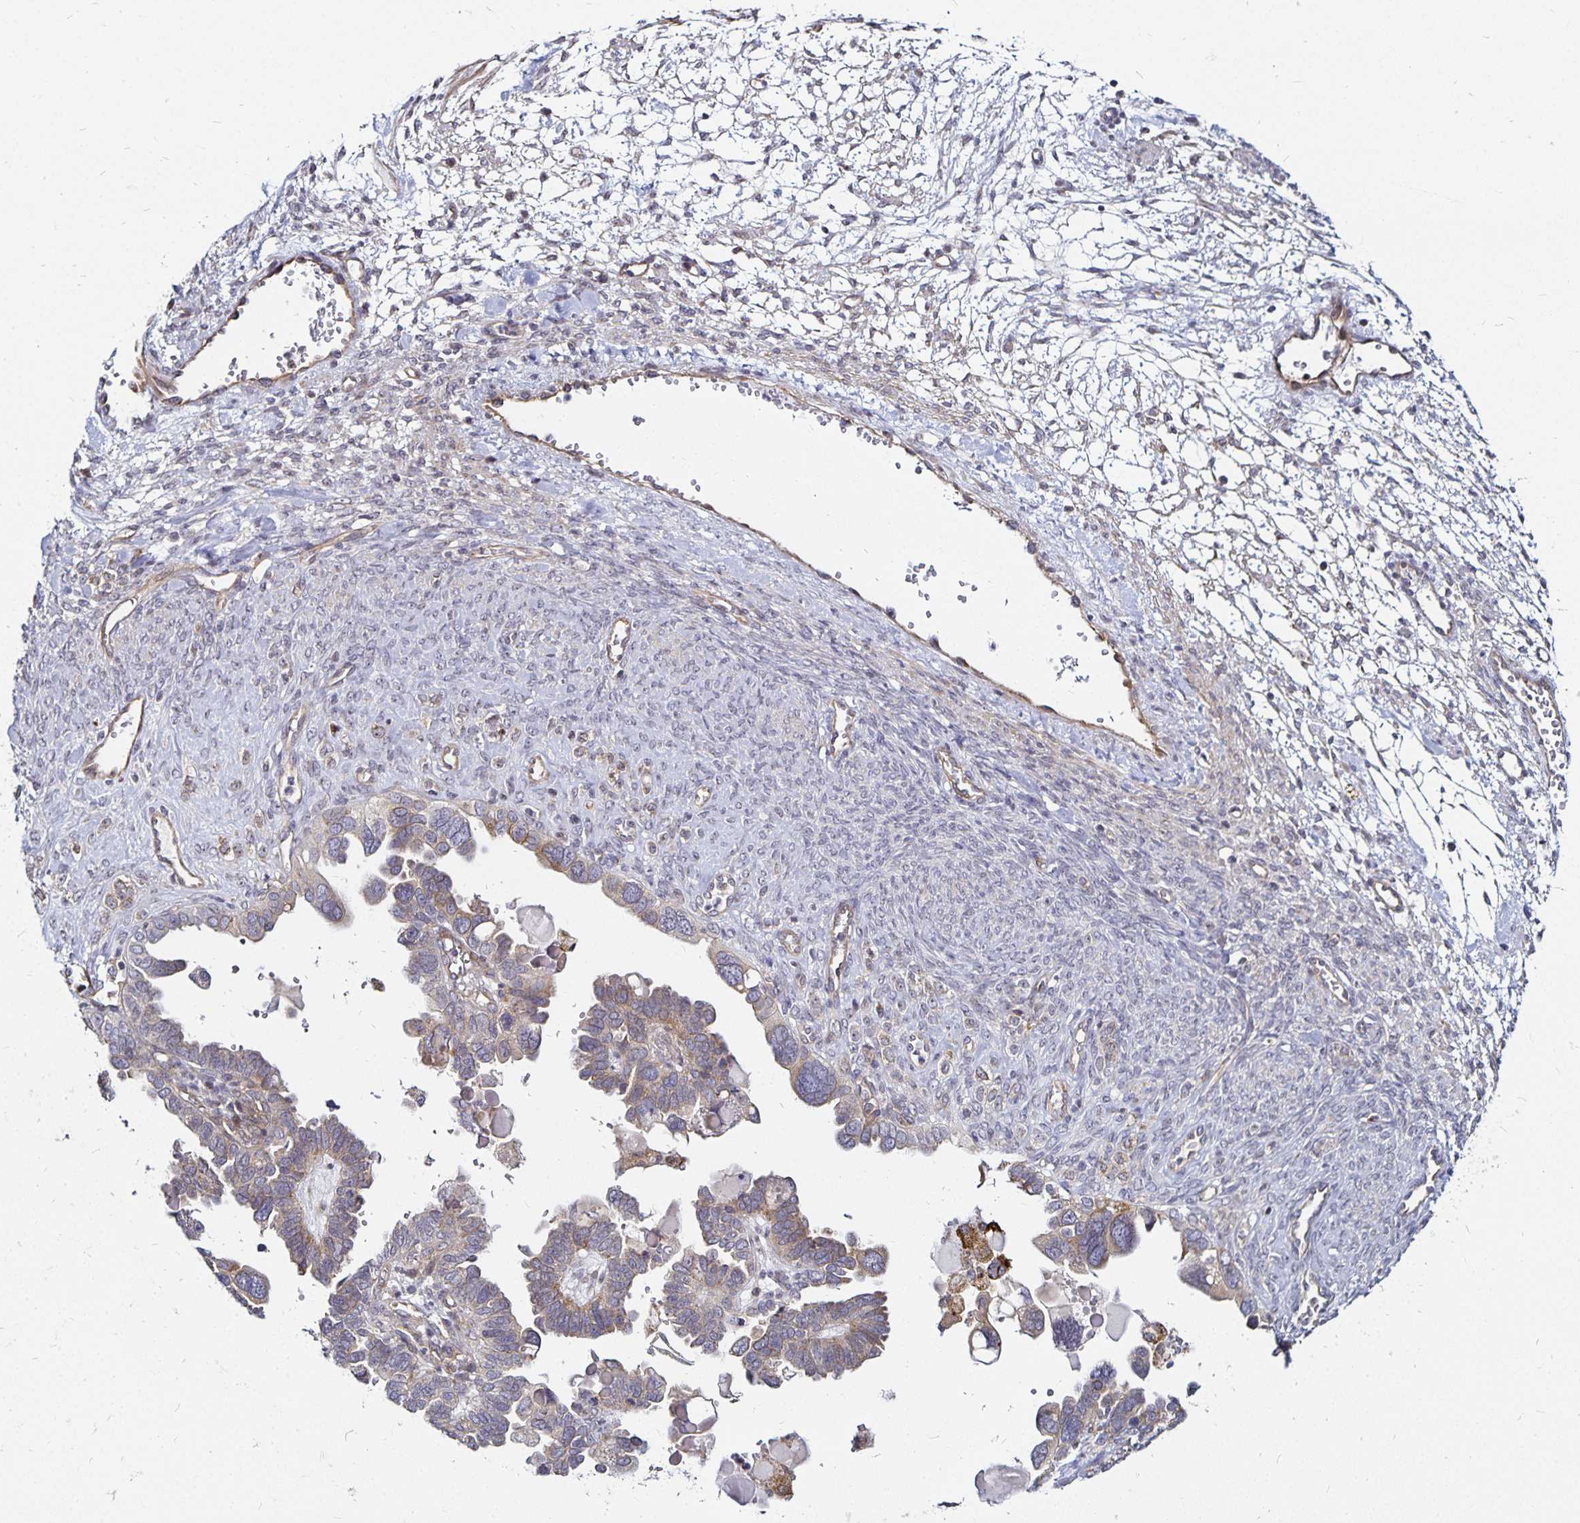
{"staining": {"intensity": "weak", "quantity": "<25%", "location": "cytoplasmic/membranous"}, "tissue": "ovarian cancer", "cell_type": "Tumor cells", "image_type": "cancer", "snomed": [{"axis": "morphology", "description": "Cystadenocarcinoma, serous, NOS"}, {"axis": "topography", "description": "Ovary"}], "caption": "This image is of serous cystadenocarcinoma (ovarian) stained with IHC to label a protein in brown with the nuclei are counter-stained blue. There is no positivity in tumor cells. (DAB (3,3'-diaminobenzidine) immunohistochemistry (IHC), high magnification).", "gene": "CYP27A1", "patient": {"sex": "female", "age": 51}}